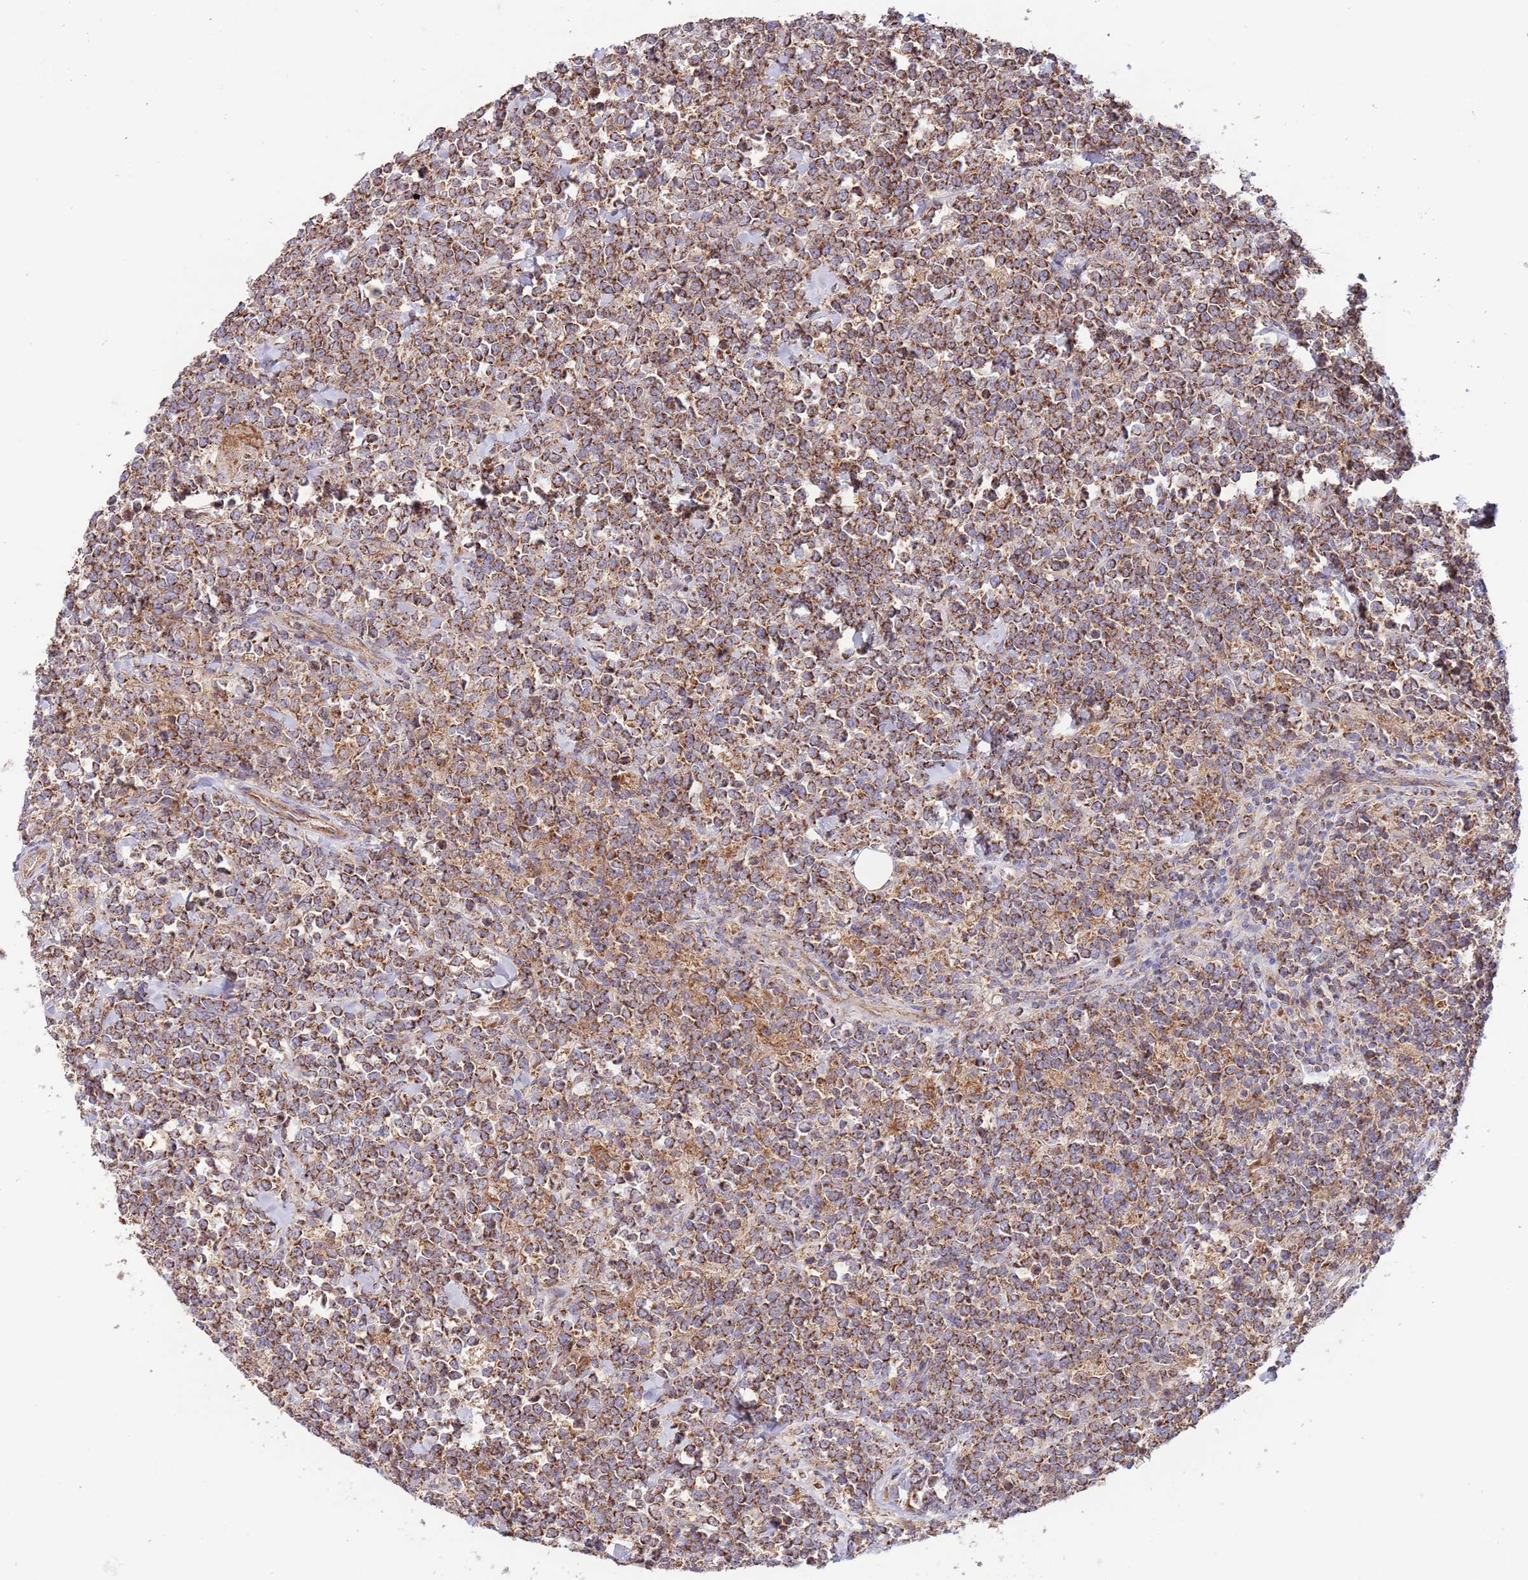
{"staining": {"intensity": "strong", "quantity": ">75%", "location": "cytoplasmic/membranous"}, "tissue": "lymphoma", "cell_type": "Tumor cells", "image_type": "cancer", "snomed": [{"axis": "morphology", "description": "Malignant lymphoma, non-Hodgkin's type, High grade"}, {"axis": "topography", "description": "Small intestine"}, {"axis": "topography", "description": "Colon"}], "caption": "An immunohistochemistry photomicrograph of neoplastic tissue is shown. Protein staining in brown labels strong cytoplasmic/membranous positivity in lymphoma within tumor cells.", "gene": "DNAJA3", "patient": {"sex": "male", "age": 8}}